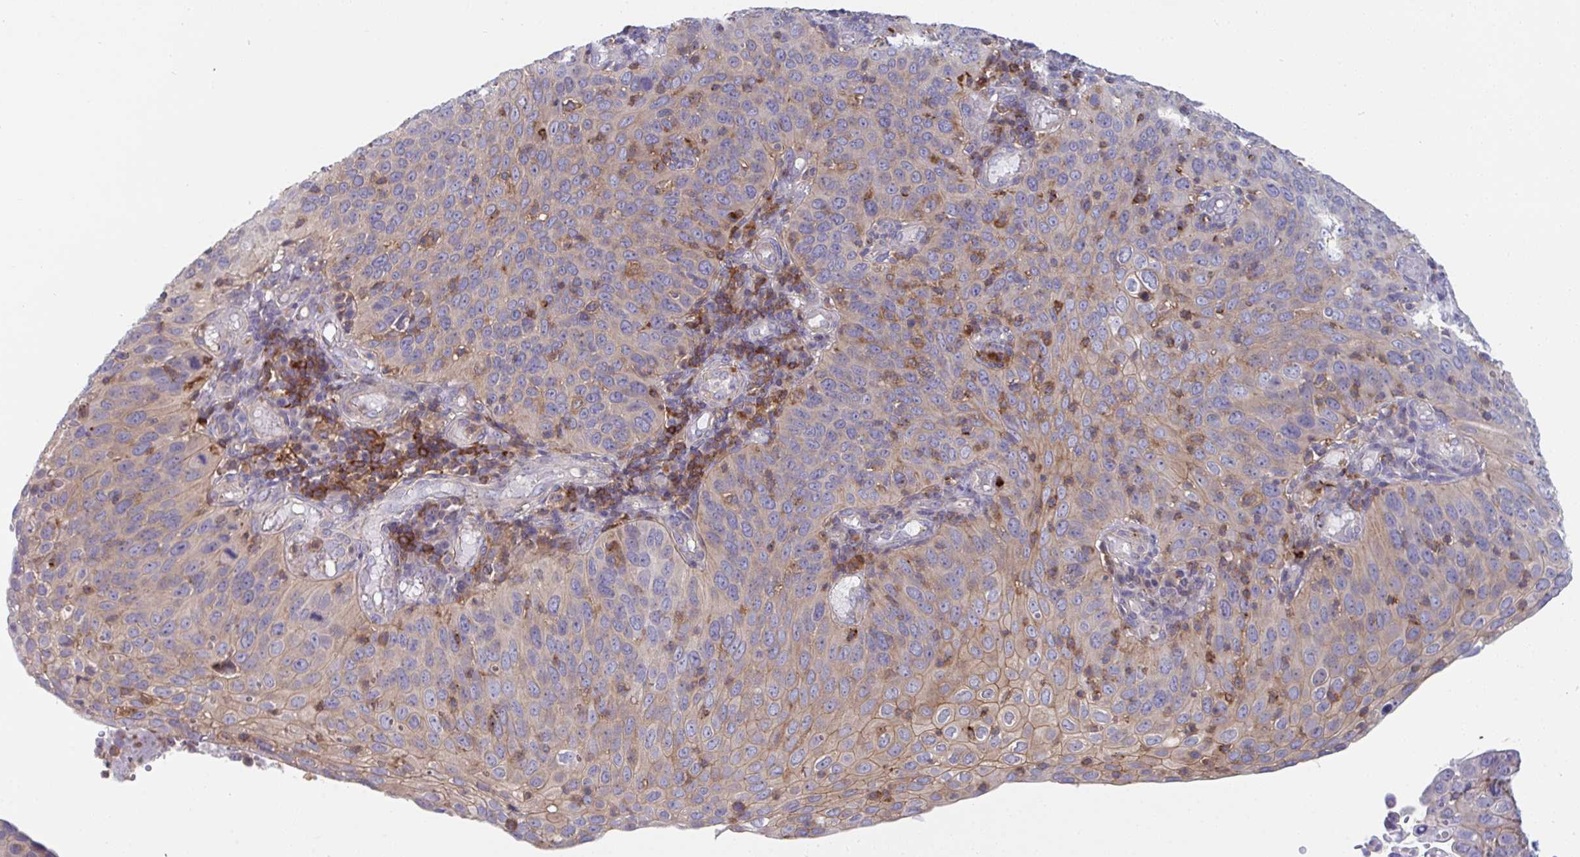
{"staining": {"intensity": "weak", "quantity": "25%-75%", "location": "cytoplasmic/membranous"}, "tissue": "cervical cancer", "cell_type": "Tumor cells", "image_type": "cancer", "snomed": [{"axis": "morphology", "description": "Squamous cell carcinoma, NOS"}, {"axis": "topography", "description": "Cervix"}], "caption": "About 25%-75% of tumor cells in cervical squamous cell carcinoma display weak cytoplasmic/membranous protein expression as visualized by brown immunohistochemical staining.", "gene": "DISP2", "patient": {"sex": "female", "age": 36}}